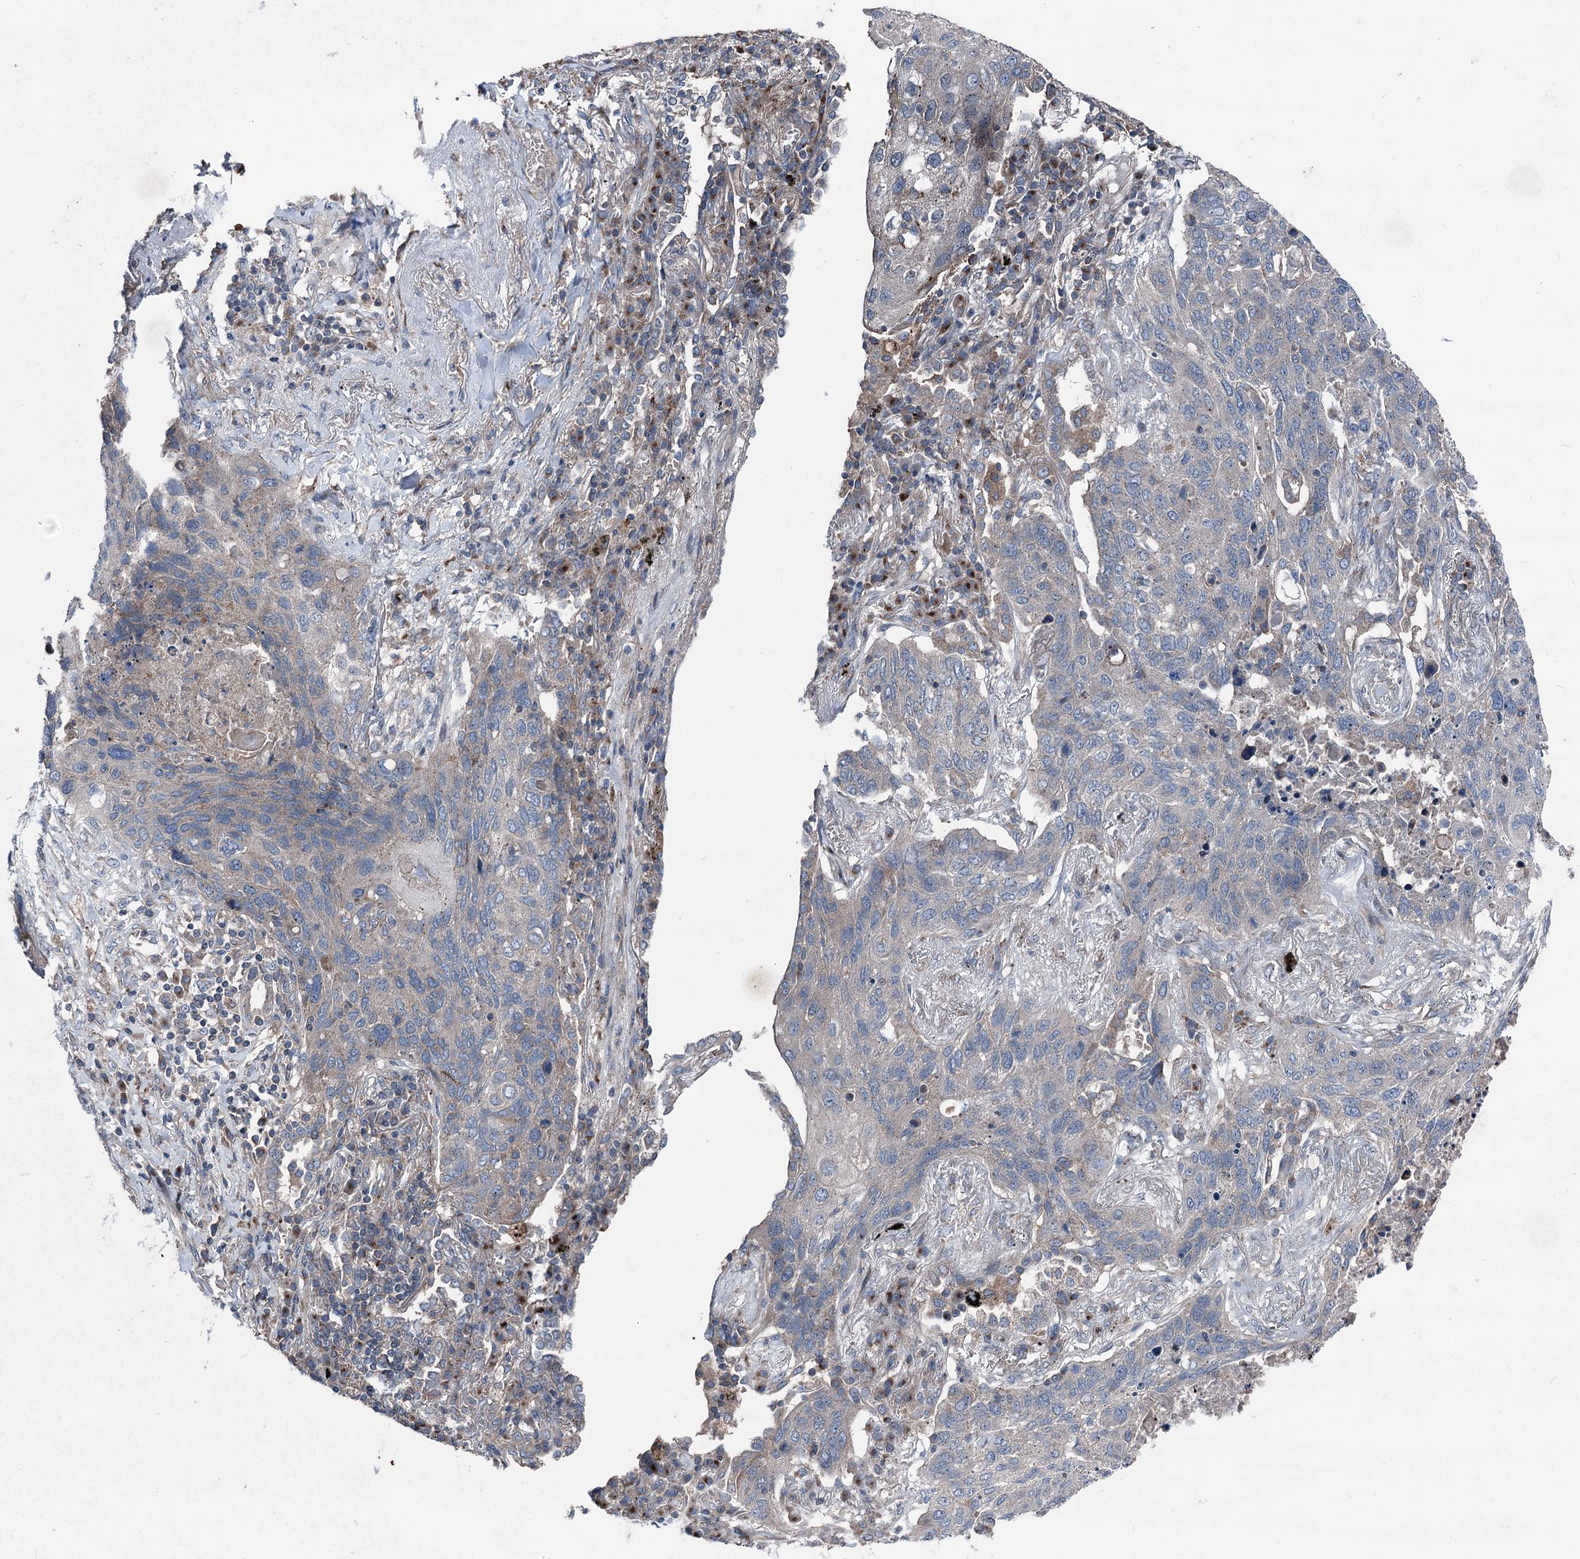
{"staining": {"intensity": "weak", "quantity": "<25%", "location": "cytoplasmic/membranous"}, "tissue": "lung cancer", "cell_type": "Tumor cells", "image_type": "cancer", "snomed": [{"axis": "morphology", "description": "Squamous cell carcinoma, NOS"}, {"axis": "topography", "description": "Lung"}], "caption": "This is a histopathology image of IHC staining of lung cancer (squamous cell carcinoma), which shows no expression in tumor cells.", "gene": "RUFY1", "patient": {"sex": "female", "age": 63}}